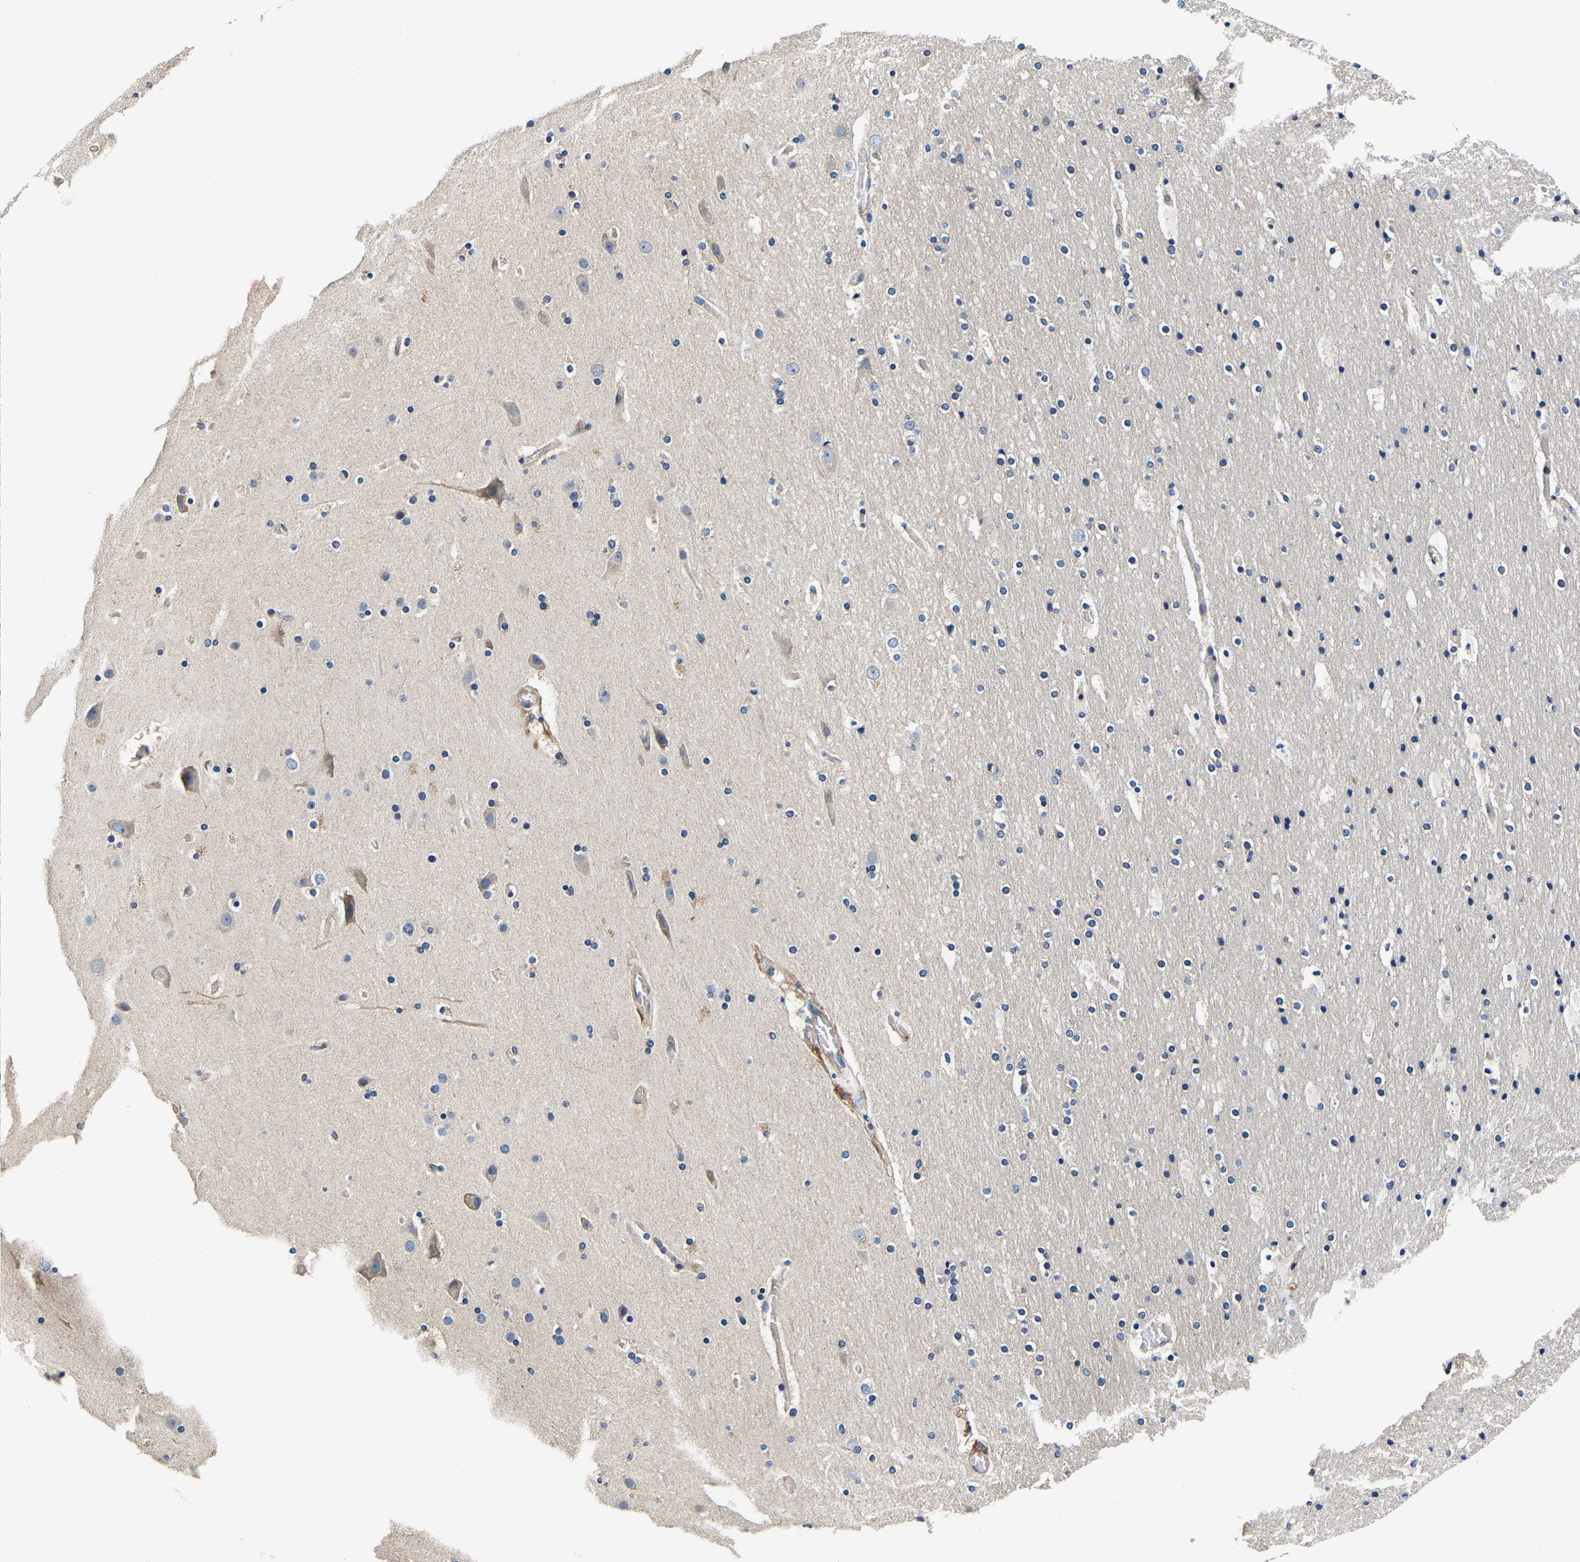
{"staining": {"intensity": "moderate", "quantity": ">75%", "location": "cytoplasmic/membranous"}, "tissue": "cerebral cortex", "cell_type": "Endothelial cells", "image_type": "normal", "snomed": [{"axis": "morphology", "description": "Normal tissue, NOS"}, {"axis": "topography", "description": "Cerebral cortex"}], "caption": "Moderate cytoplasmic/membranous protein staining is present in about >75% of endothelial cells in cerebral cortex. Using DAB (brown) and hematoxylin (blue) stains, captured at high magnification using brightfield microscopy.", "gene": "SH3GLB1", "patient": {"sex": "male", "age": 57}}